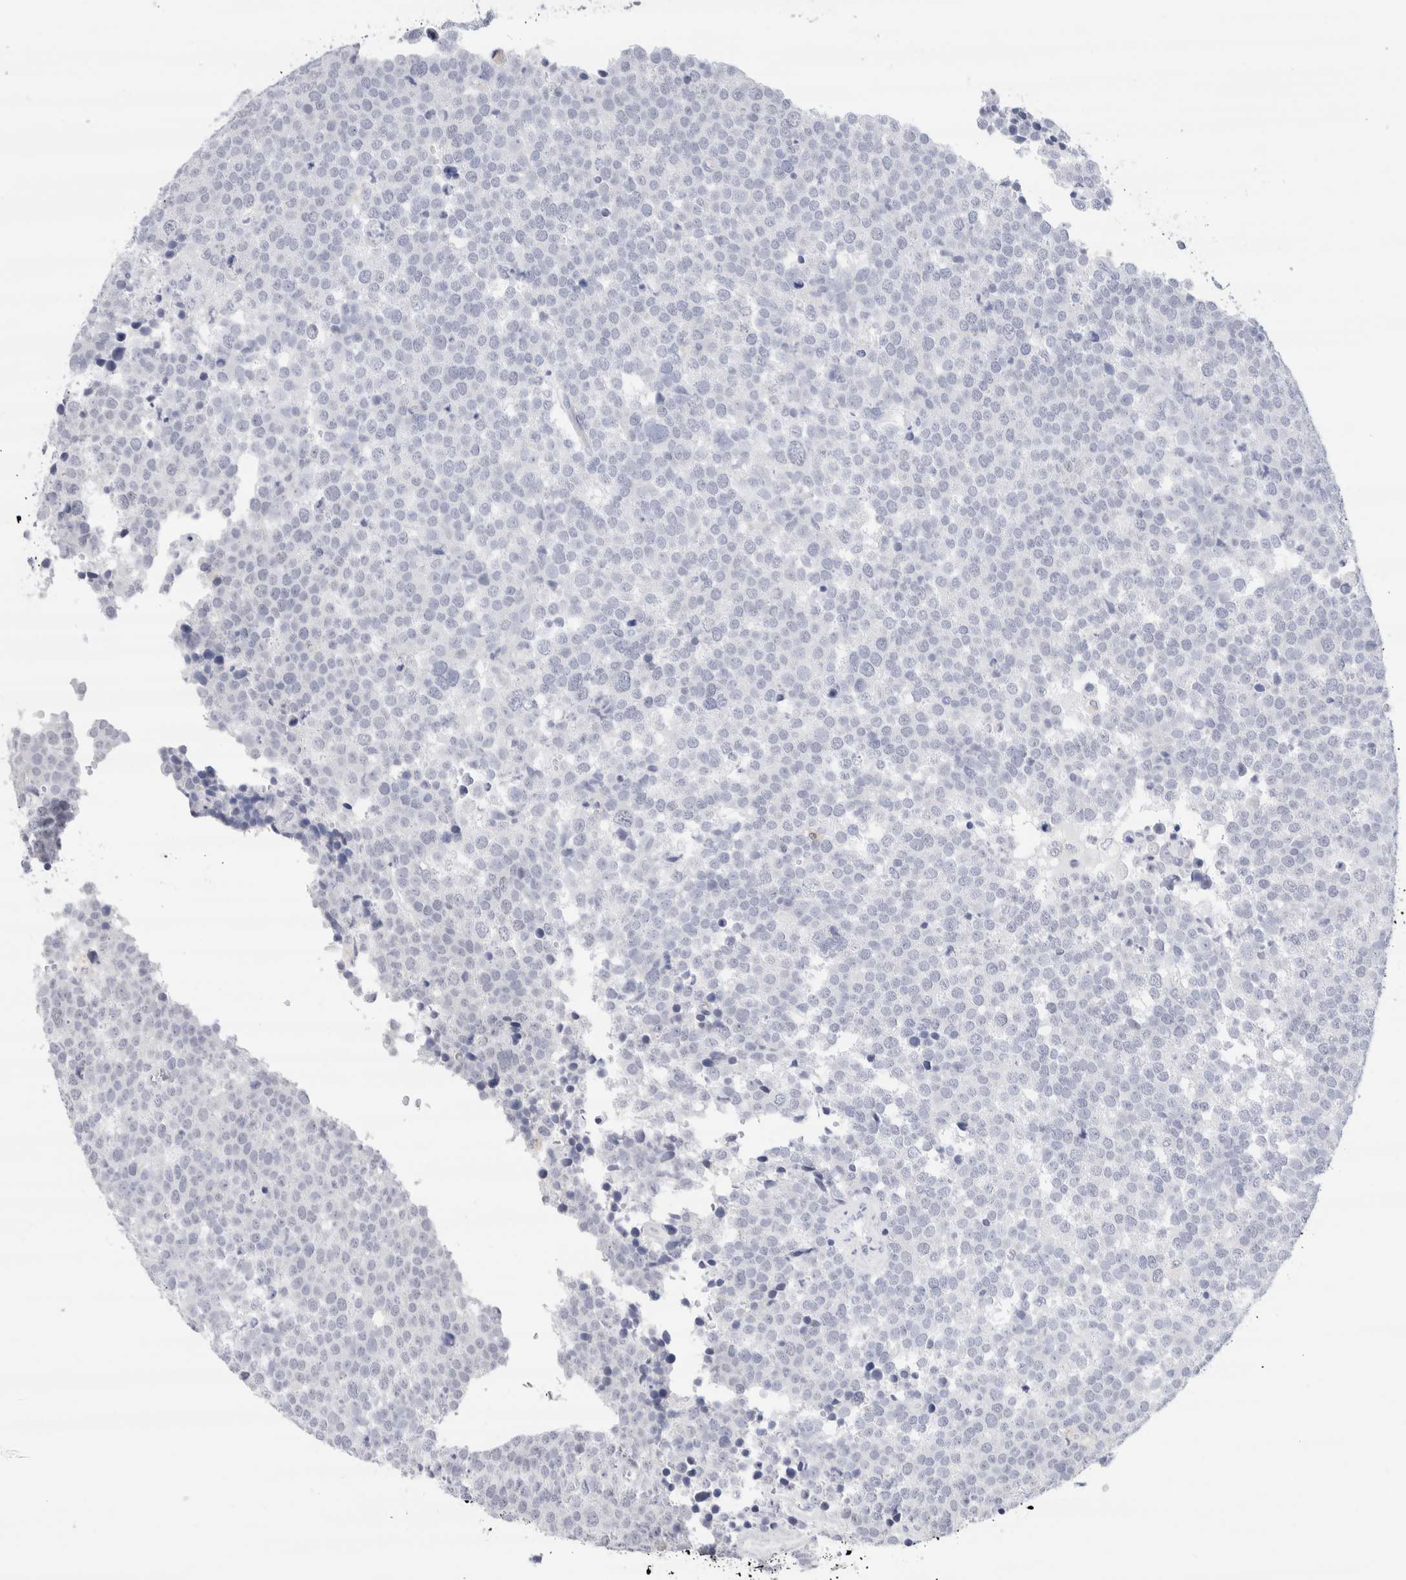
{"staining": {"intensity": "negative", "quantity": "none", "location": "none"}, "tissue": "testis cancer", "cell_type": "Tumor cells", "image_type": "cancer", "snomed": [{"axis": "morphology", "description": "Seminoma, NOS"}, {"axis": "topography", "description": "Testis"}], "caption": "Immunohistochemistry (IHC) of human testis cancer (seminoma) displays no positivity in tumor cells. The staining was performed using DAB (3,3'-diaminobenzidine) to visualize the protein expression in brown, while the nuclei were stained in blue with hematoxylin (Magnification: 20x).", "gene": "SLC10A5", "patient": {"sex": "male", "age": 71}}